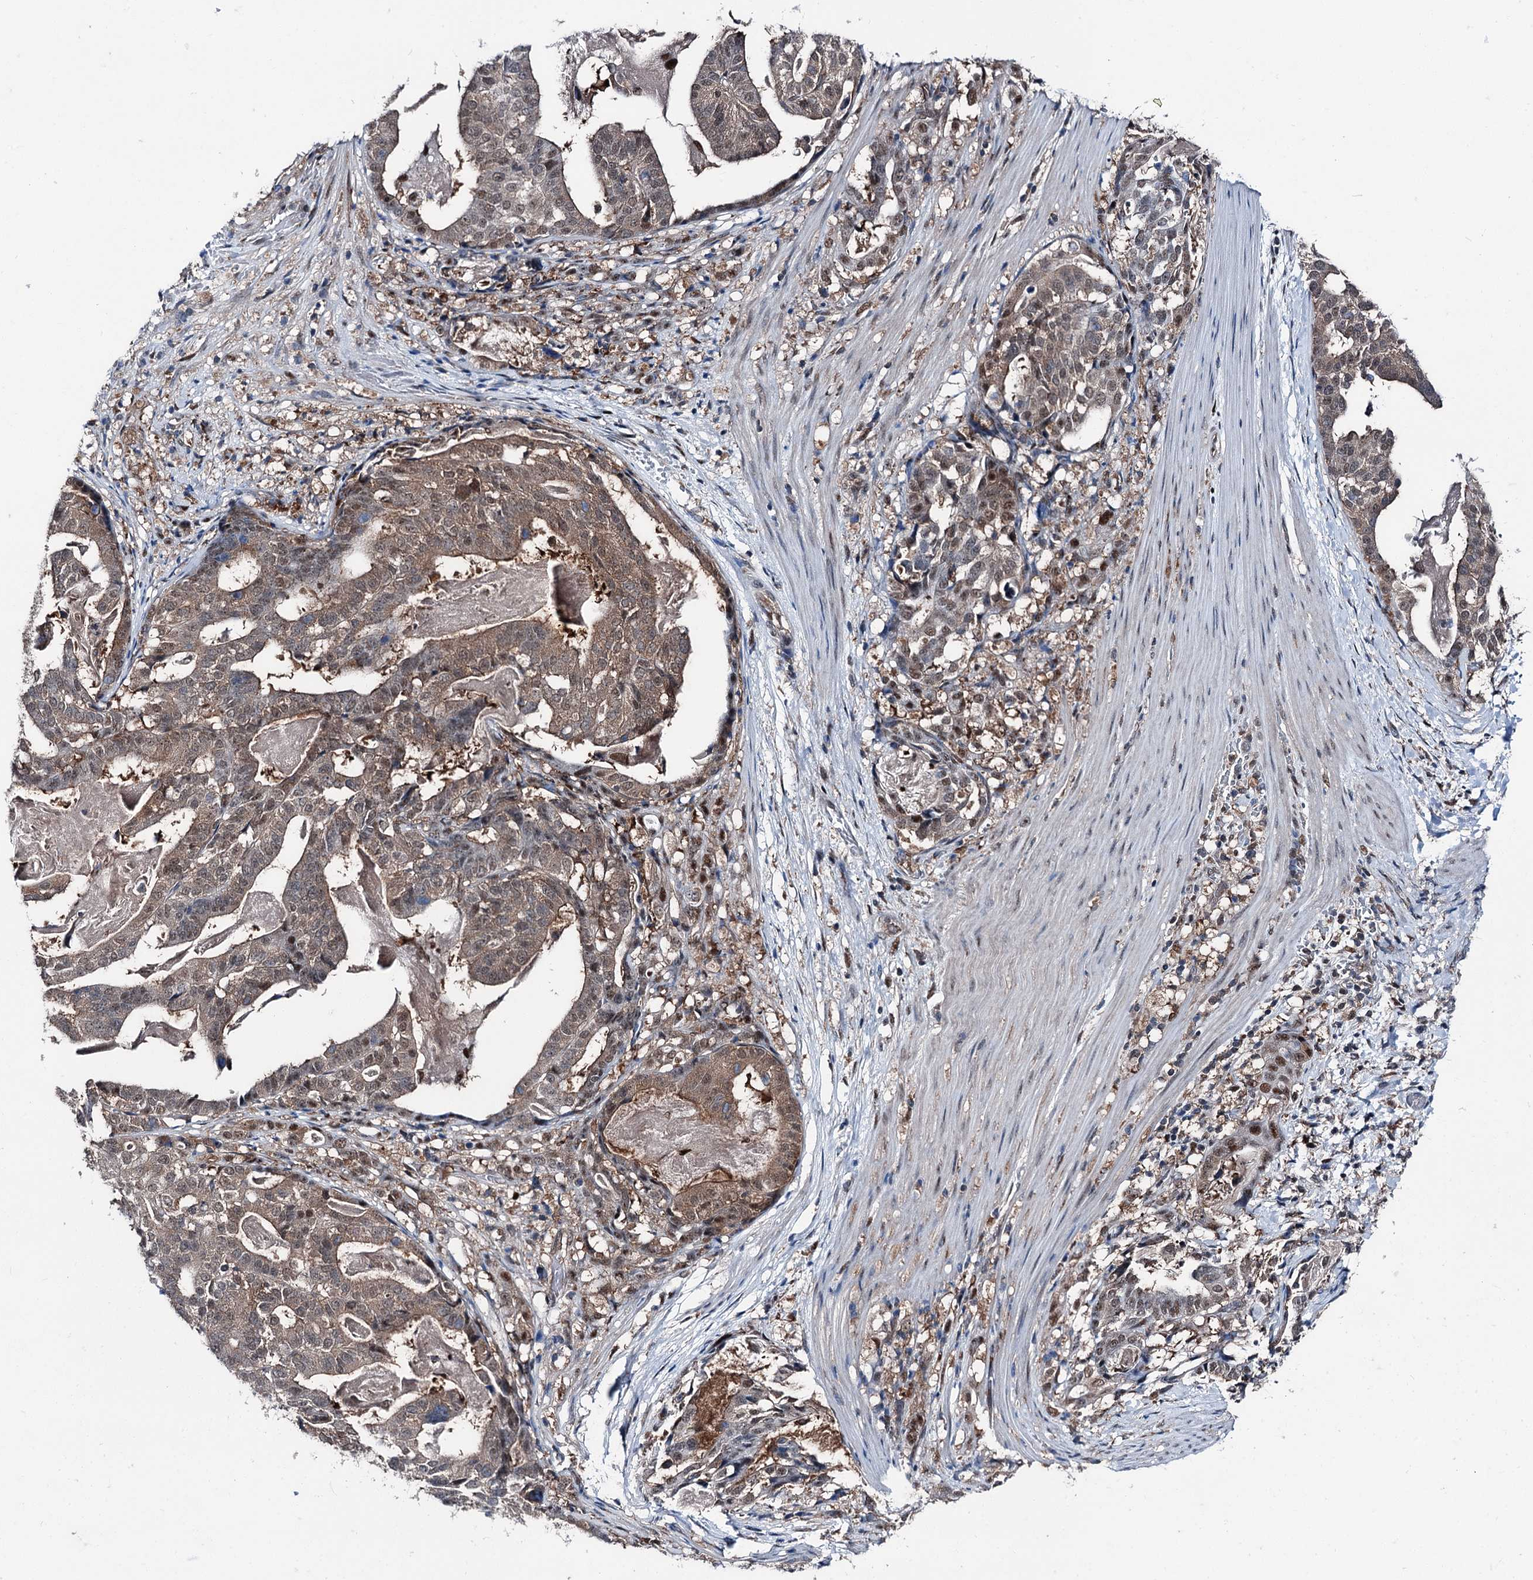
{"staining": {"intensity": "weak", "quantity": ">75%", "location": "nuclear"}, "tissue": "stomach cancer", "cell_type": "Tumor cells", "image_type": "cancer", "snomed": [{"axis": "morphology", "description": "Adenocarcinoma, NOS"}, {"axis": "topography", "description": "Stomach"}], "caption": "Protein analysis of stomach cancer tissue shows weak nuclear positivity in approximately >75% of tumor cells.", "gene": "PSMD13", "patient": {"sex": "male", "age": 48}}